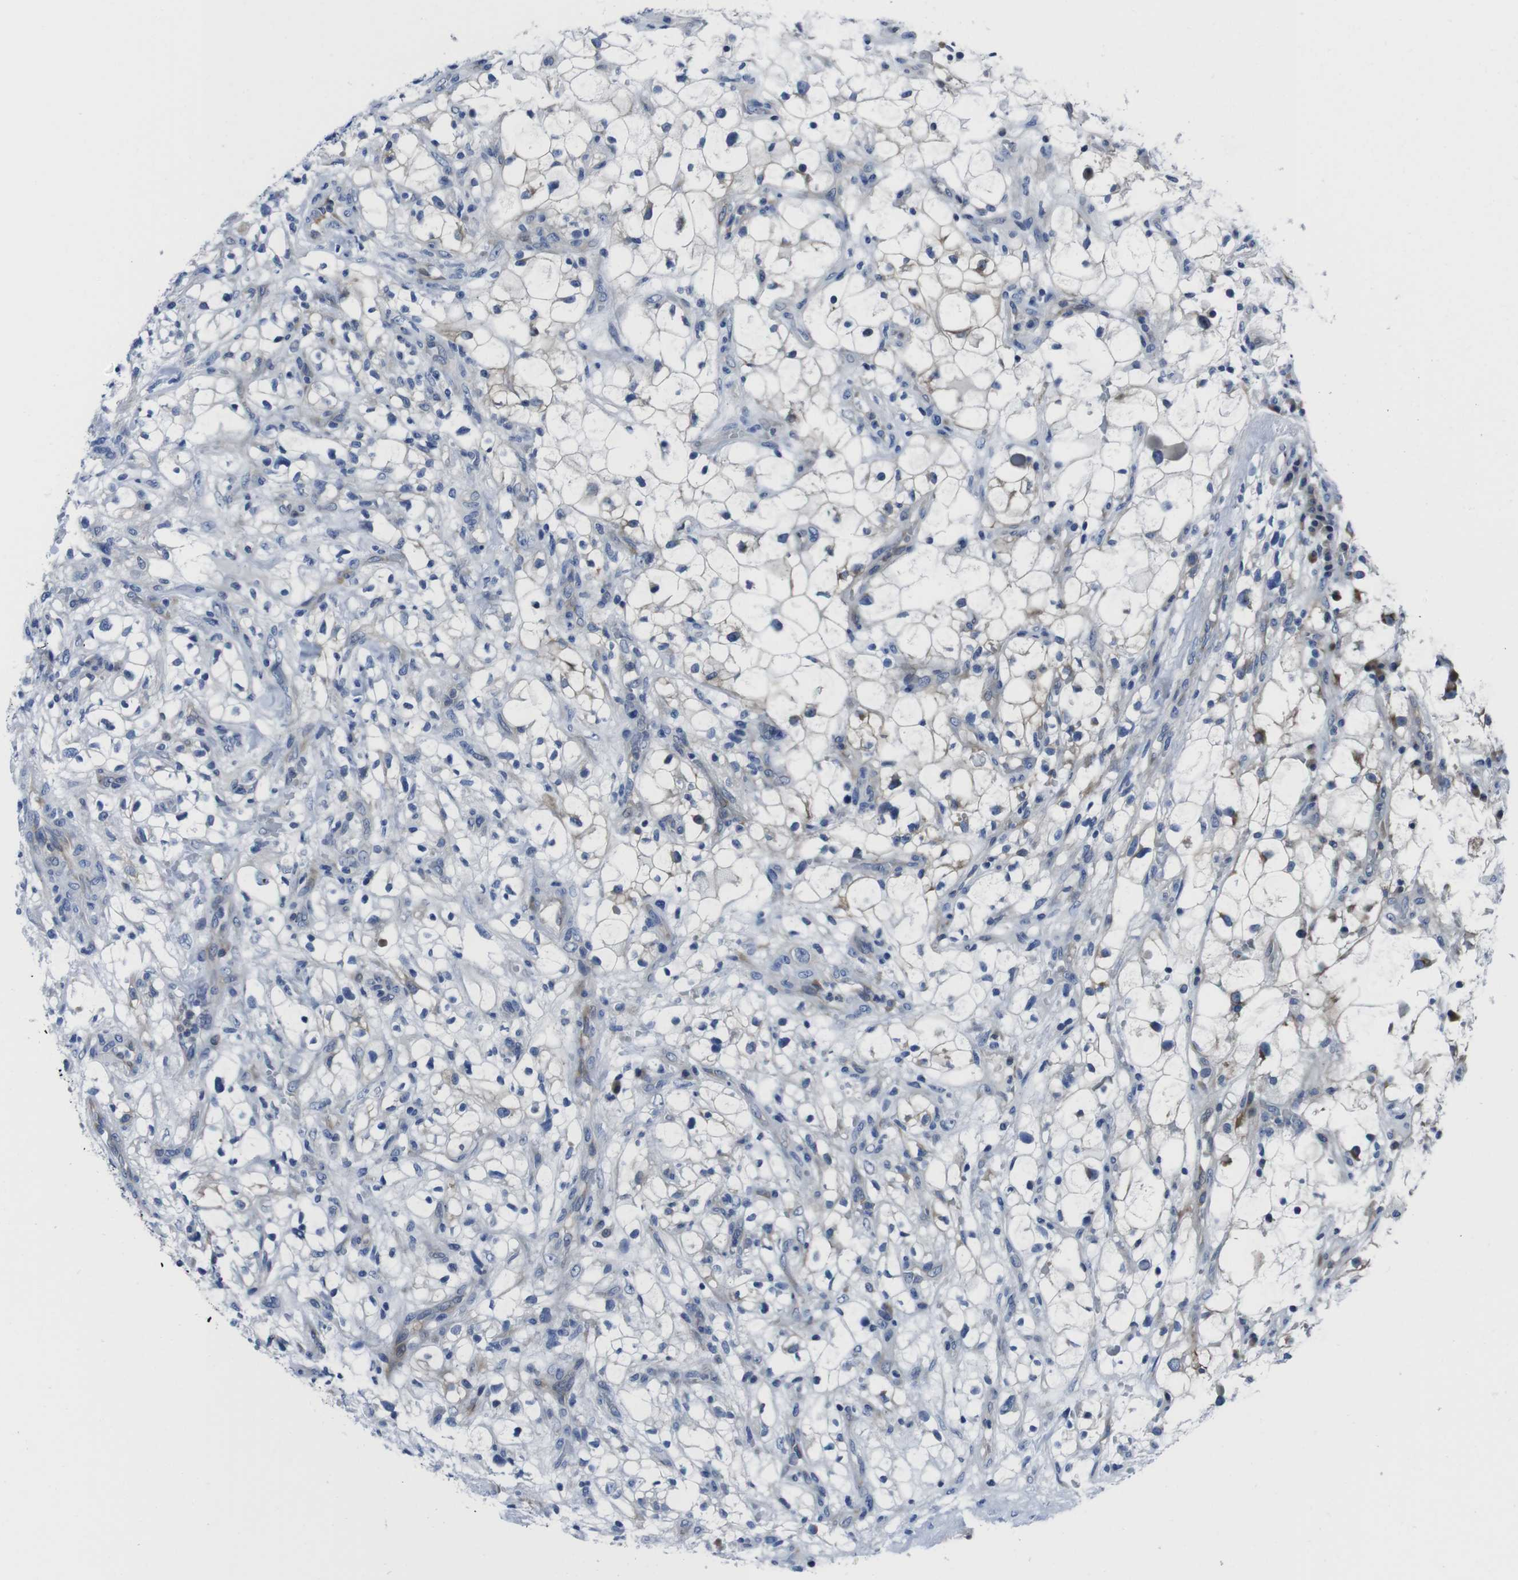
{"staining": {"intensity": "moderate", "quantity": "<25%", "location": "cytoplasmic/membranous"}, "tissue": "renal cancer", "cell_type": "Tumor cells", "image_type": "cancer", "snomed": [{"axis": "morphology", "description": "Adenocarcinoma, NOS"}, {"axis": "topography", "description": "Kidney"}], "caption": "A high-resolution image shows IHC staining of renal adenocarcinoma, which demonstrates moderate cytoplasmic/membranous positivity in approximately <25% of tumor cells.", "gene": "EIF4A1", "patient": {"sex": "female", "age": 60}}